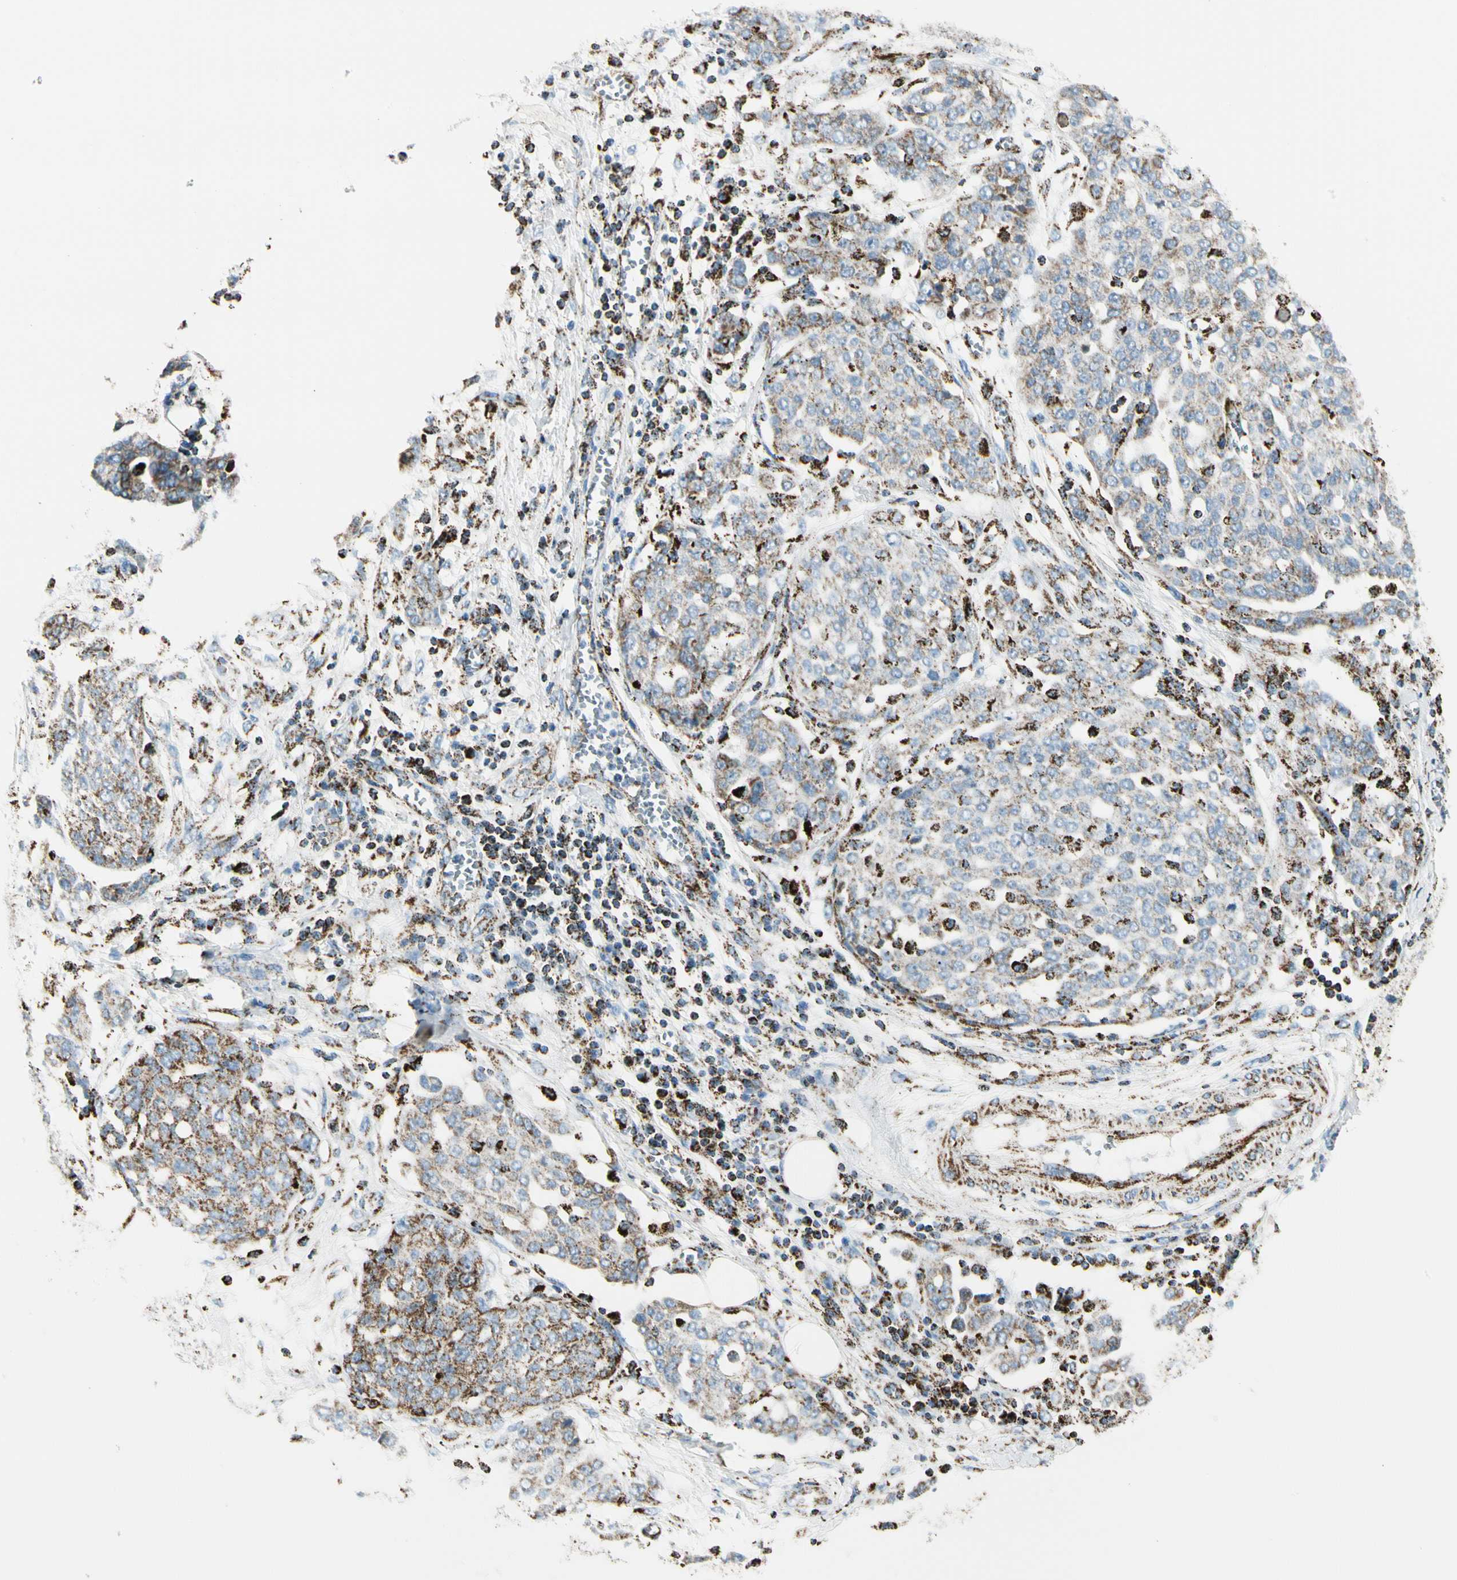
{"staining": {"intensity": "moderate", "quantity": "25%-75%", "location": "cytoplasmic/membranous"}, "tissue": "ovarian cancer", "cell_type": "Tumor cells", "image_type": "cancer", "snomed": [{"axis": "morphology", "description": "Cystadenocarcinoma, serous, NOS"}, {"axis": "topography", "description": "Soft tissue"}, {"axis": "topography", "description": "Ovary"}], "caption": "A micrograph of human serous cystadenocarcinoma (ovarian) stained for a protein displays moderate cytoplasmic/membranous brown staining in tumor cells.", "gene": "ME2", "patient": {"sex": "female", "age": 57}}